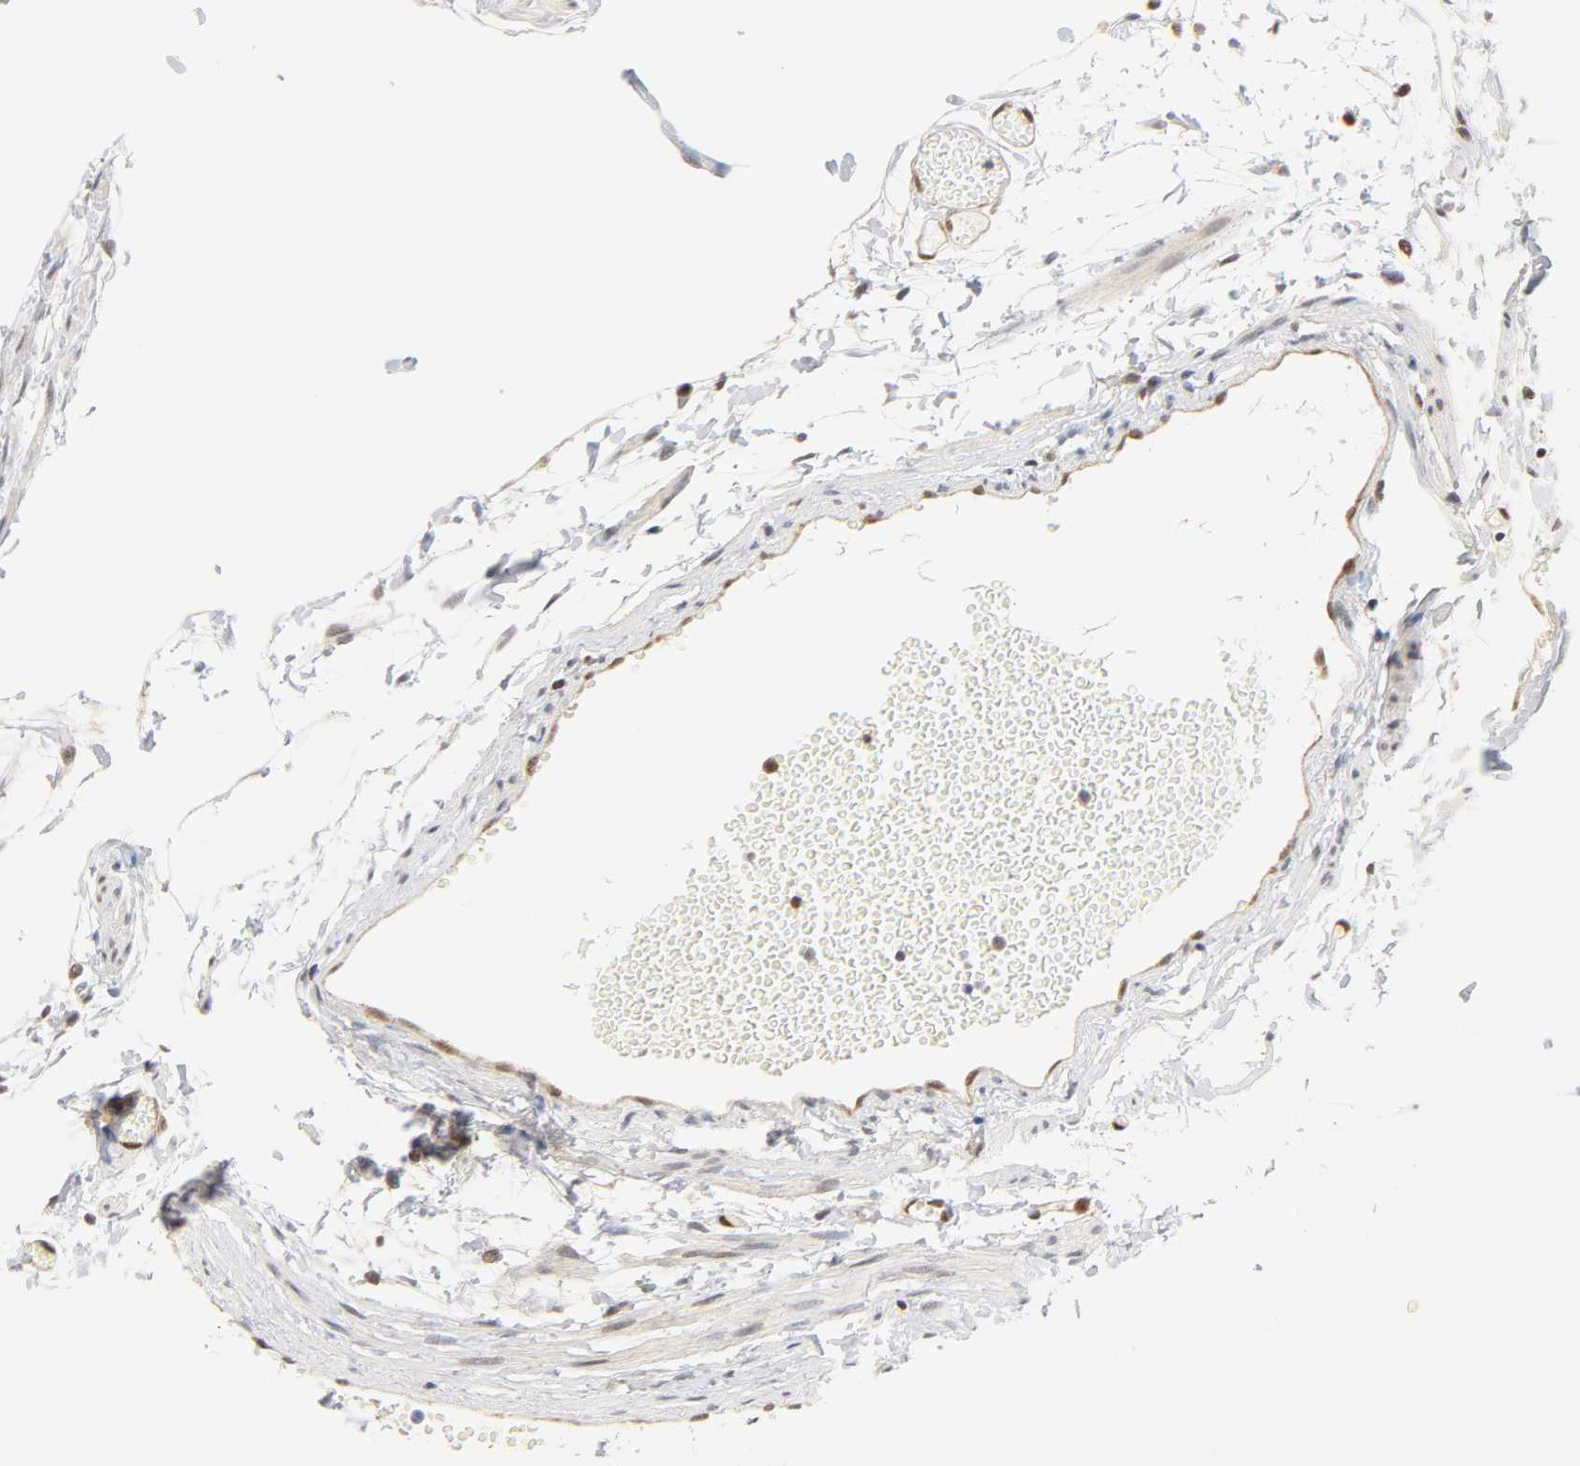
{"staining": {"intensity": "weak", "quantity": ">75%", "location": "cytoplasmic/membranous,nuclear"}, "tissue": "fallopian tube", "cell_type": "Glandular cells", "image_type": "normal", "snomed": [{"axis": "morphology", "description": "Normal tissue, NOS"}, {"axis": "topography", "description": "Fallopian tube"}], "caption": "The micrograph demonstrates staining of unremarkable fallopian tube, revealing weak cytoplasmic/membranous,nuclear protein expression (brown color) within glandular cells. The protein is shown in brown color, while the nuclei are stained blue.", "gene": "CDC37", "patient": {"sex": "female", "age": 29}}